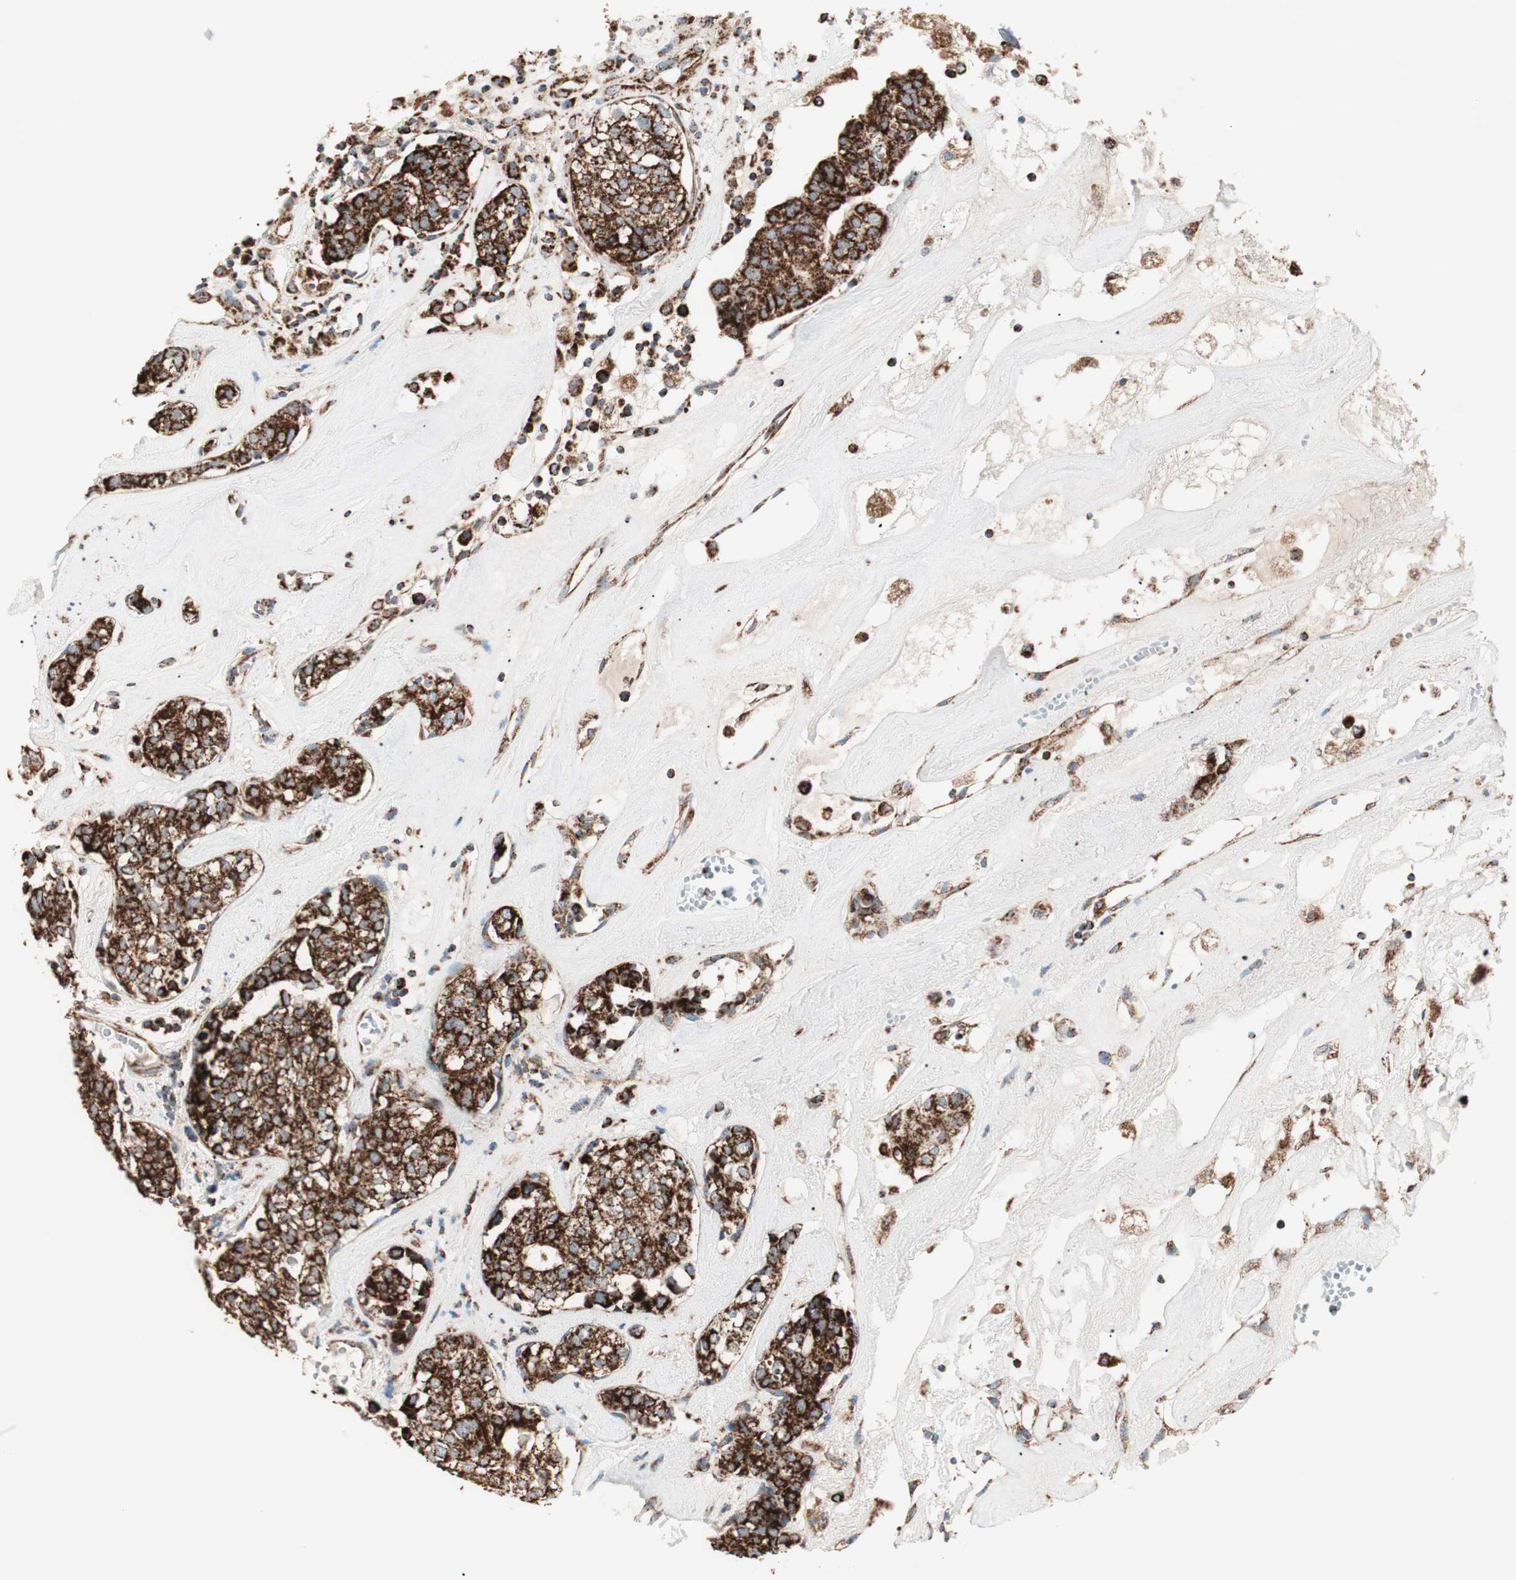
{"staining": {"intensity": "strong", "quantity": ">75%", "location": "cytoplasmic/membranous"}, "tissue": "head and neck cancer", "cell_type": "Tumor cells", "image_type": "cancer", "snomed": [{"axis": "morphology", "description": "Adenocarcinoma, NOS"}, {"axis": "topography", "description": "Salivary gland"}, {"axis": "topography", "description": "Head-Neck"}], "caption": "This photomicrograph shows head and neck cancer stained with immunohistochemistry to label a protein in brown. The cytoplasmic/membranous of tumor cells show strong positivity for the protein. Nuclei are counter-stained blue.", "gene": "TOMM22", "patient": {"sex": "female", "age": 65}}